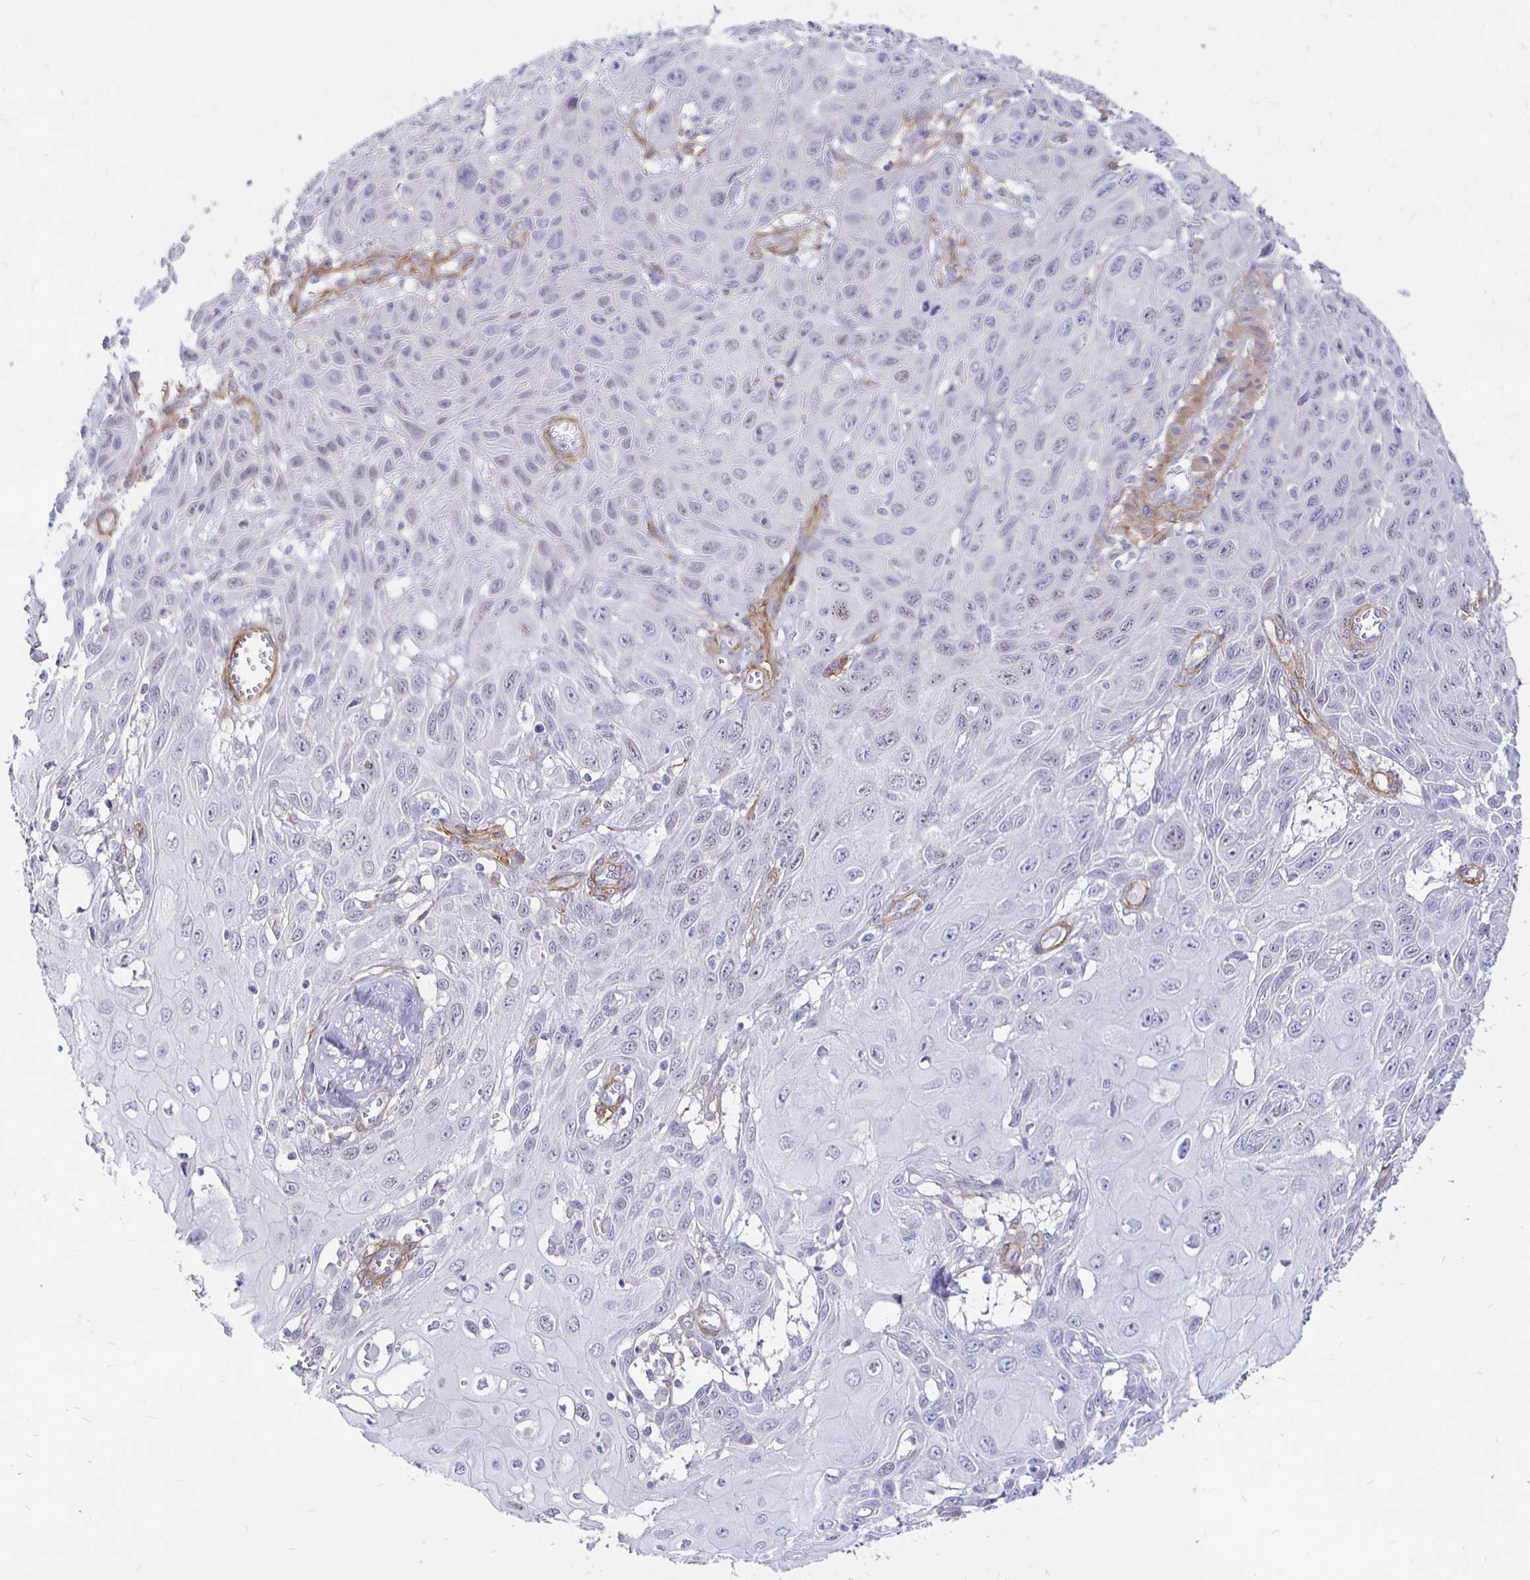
{"staining": {"intensity": "weak", "quantity": "<25%", "location": "nuclear"}, "tissue": "skin cancer", "cell_type": "Tumor cells", "image_type": "cancer", "snomed": [{"axis": "morphology", "description": "Squamous cell carcinoma, NOS"}, {"axis": "topography", "description": "Skin"}, {"axis": "topography", "description": "Vulva"}], "caption": "High power microscopy image of an immunohistochemistry photomicrograph of skin squamous cell carcinoma, revealing no significant expression in tumor cells. (Brightfield microscopy of DAB (3,3'-diaminobenzidine) immunohistochemistry (IHC) at high magnification).", "gene": "PALM2AKAP2", "patient": {"sex": "female", "age": 71}}